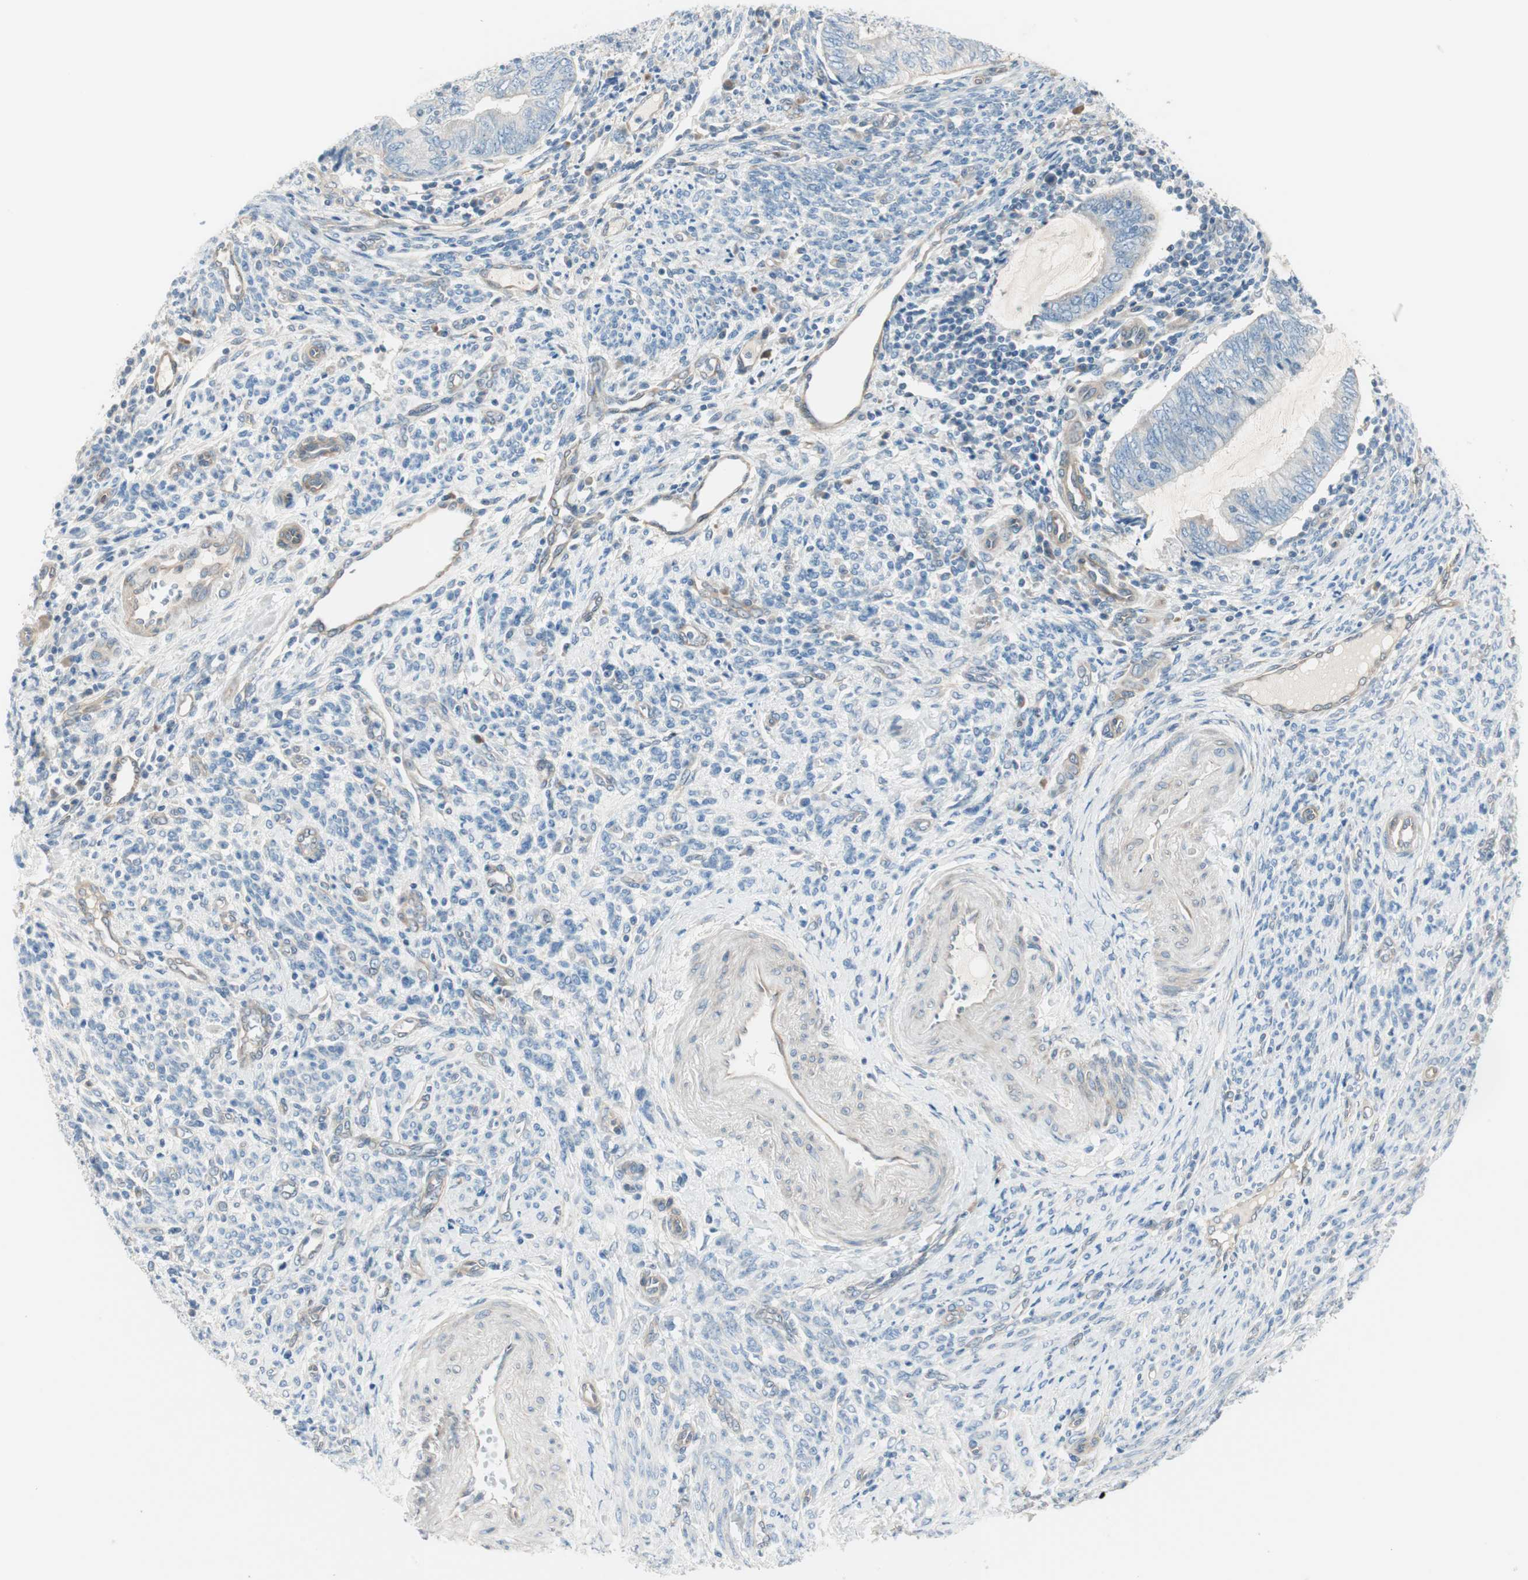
{"staining": {"intensity": "weak", "quantity": ">75%", "location": "cytoplasmic/membranous"}, "tissue": "endometrial cancer", "cell_type": "Tumor cells", "image_type": "cancer", "snomed": [{"axis": "morphology", "description": "Adenocarcinoma, NOS"}, {"axis": "topography", "description": "Uterus"}, {"axis": "topography", "description": "Endometrium"}], "caption": "This micrograph displays immunohistochemistry staining of endometrial cancer, with low weak cytoplasmic/membranous staining in approximately >75% of tumor cells.", "gene": "CDK3", "patient": {"sex": "female", "age": 70}}